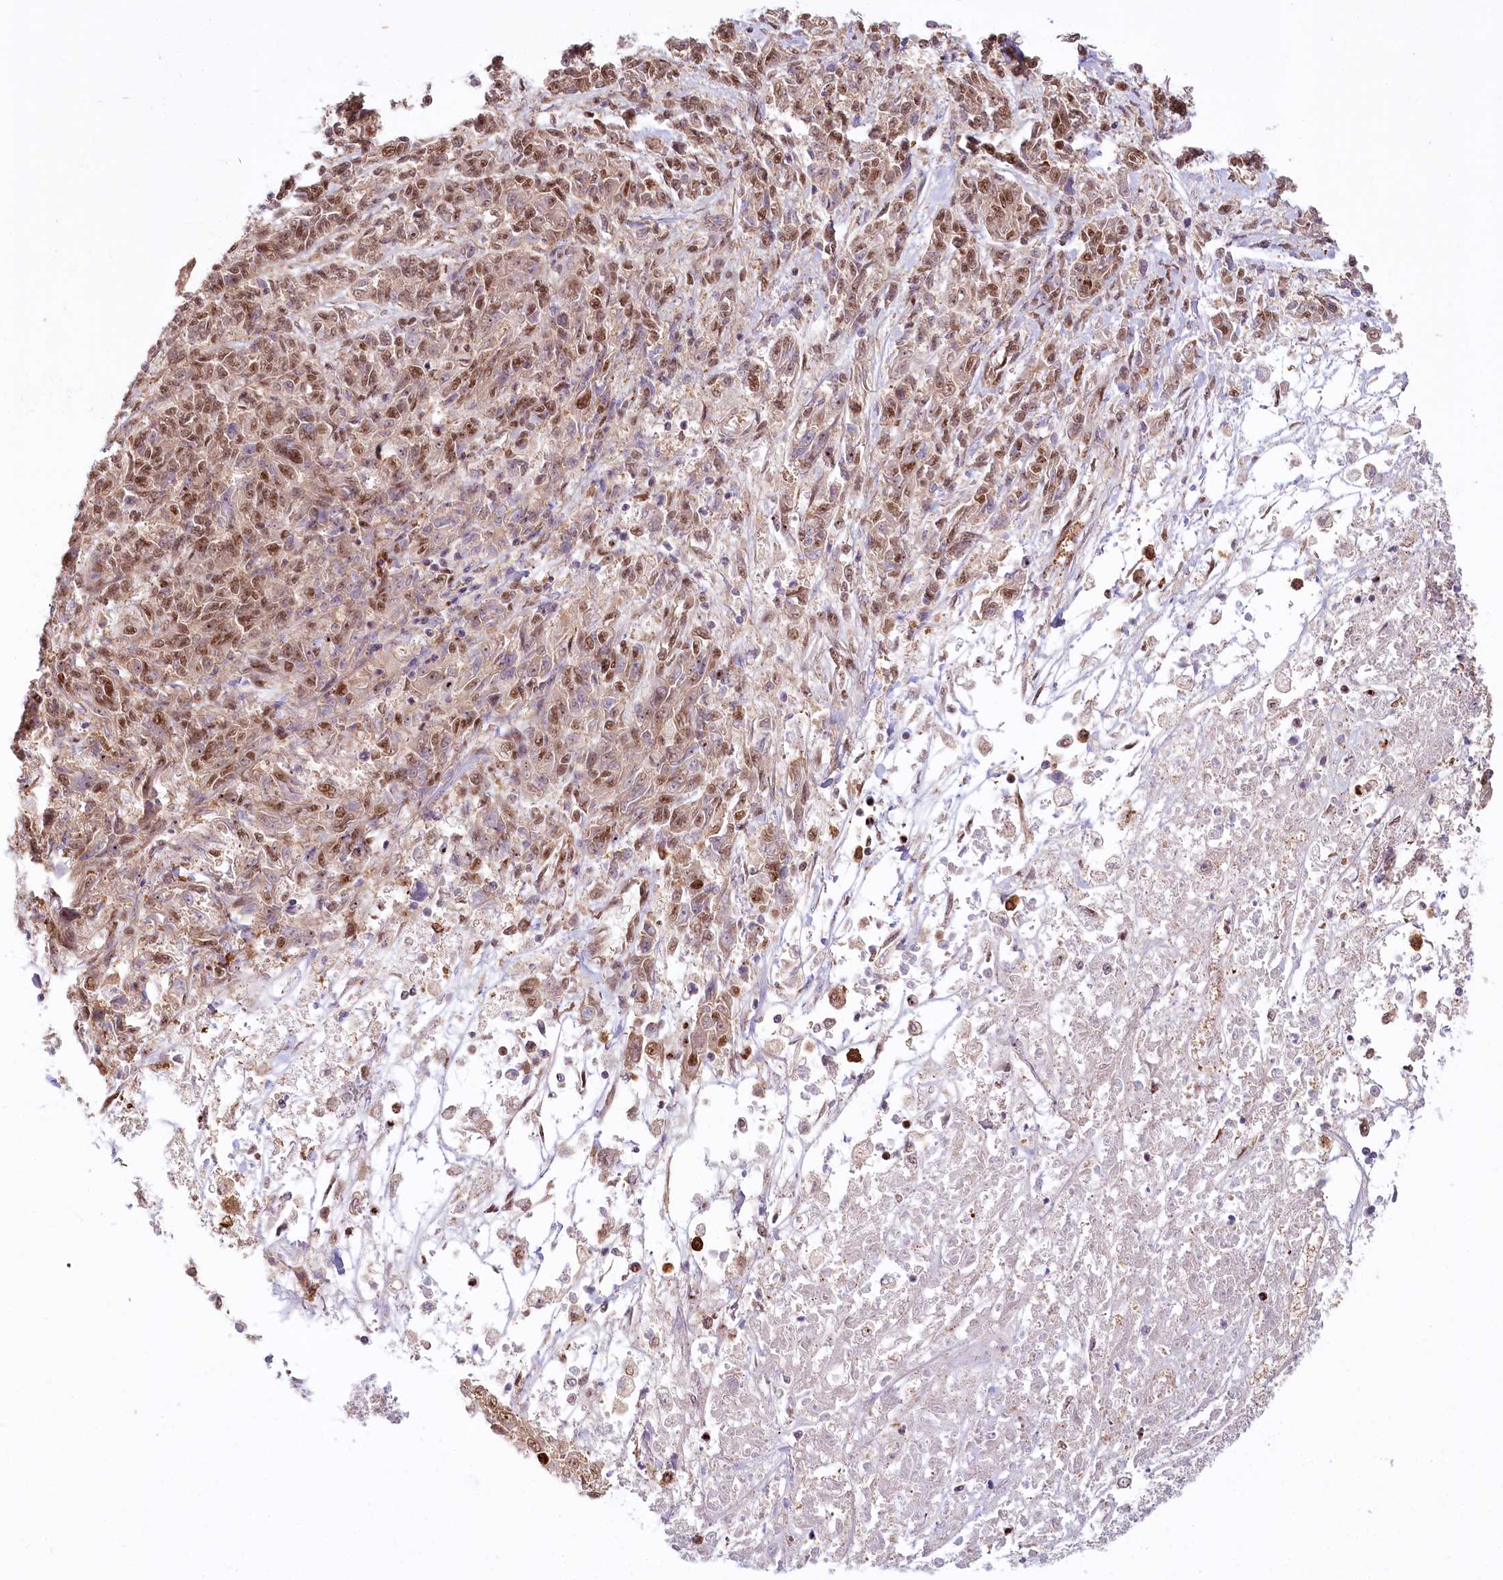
{"staining": {"intensity": "moderate", "quantity": ">75%", "location": "nuclear"}, "tissue": "melanoma", "cell_type": "Tumor cells", "image_type": "cancer", "snomed": [{"axis": "morphology", "description": "Malignant melanoma, NOS"}, {"axis": "topography", "description": "Skin"}], "caption": "Protein expression analysis of human malignant melanoma reveals moderate nuclear positivity in about >75% of tumor cells. (Stains: DAB in brown, nuclei in blue, Microscopy: brightfield microscopy at high magnification).", "gene": "TUBGCP2", "patient": {"sex": "male", "age": 53}}